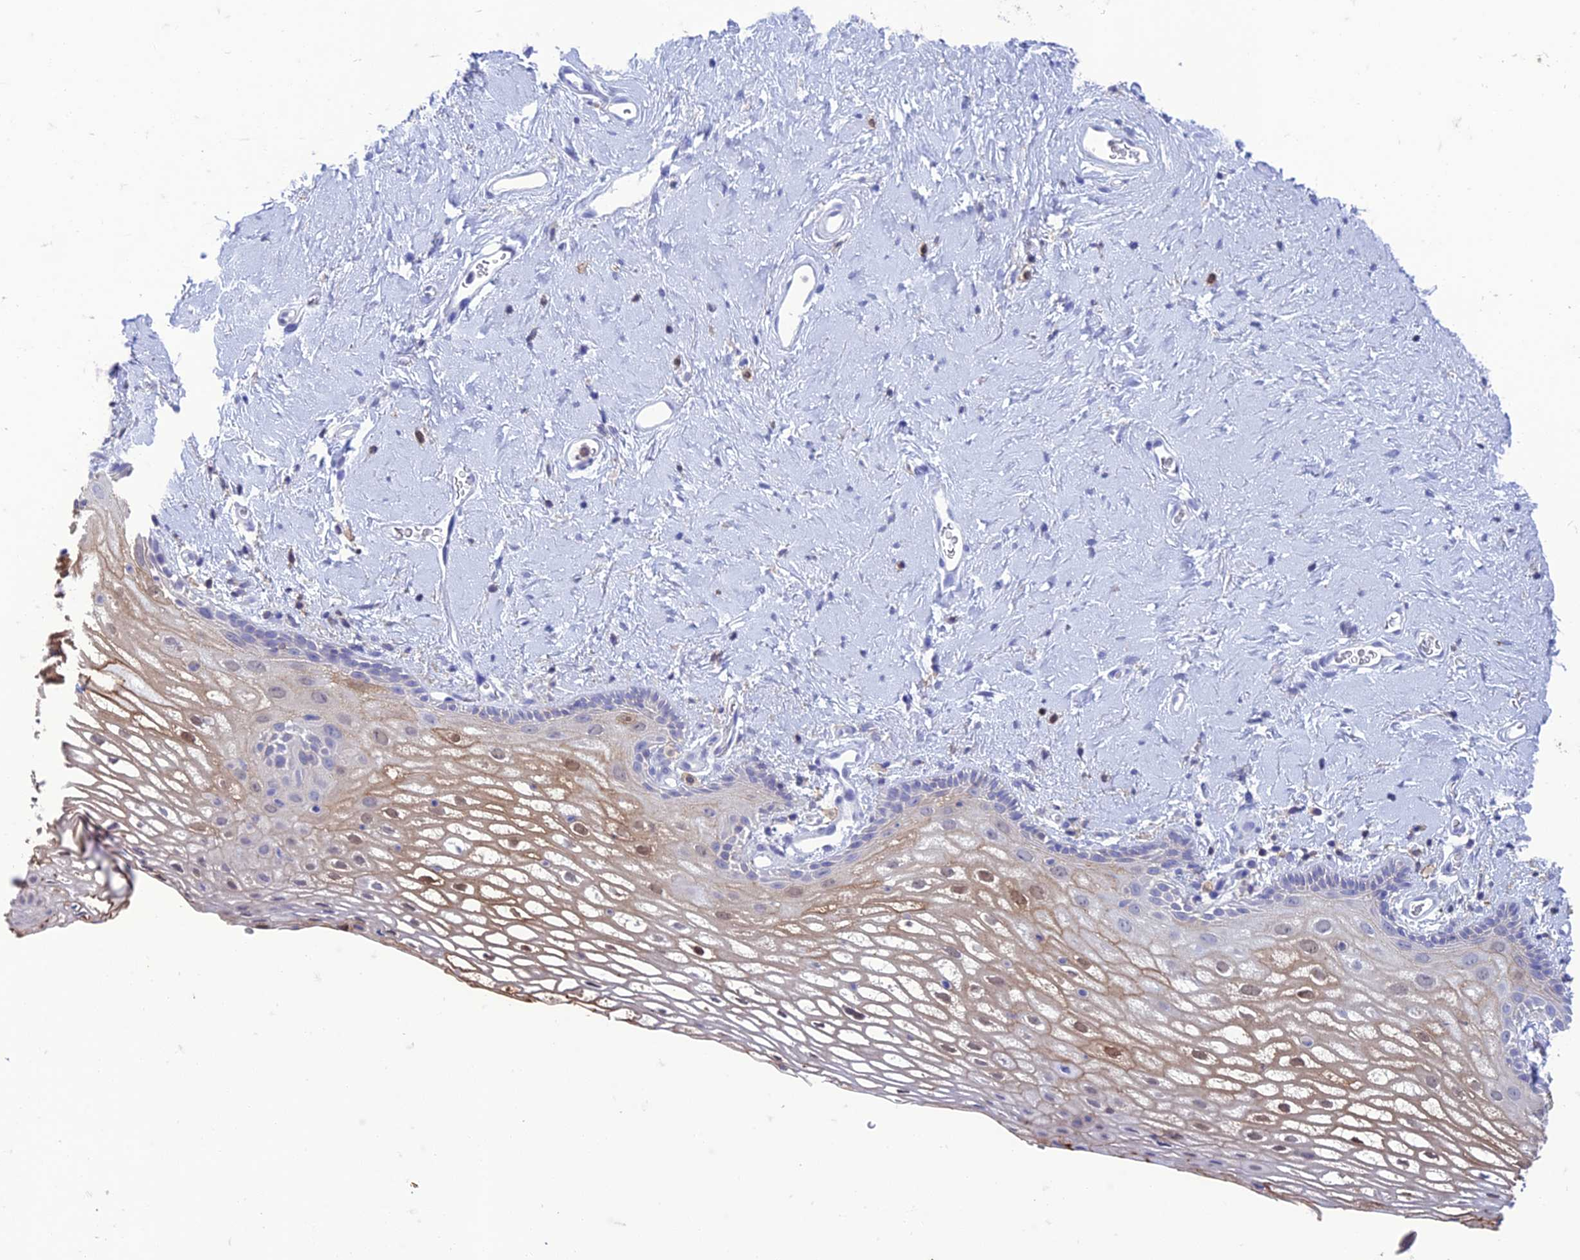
{"staining": {"intensity": "moderate", "quantity": "<25%", "location": "cytoplasmic/membranous,nuclear"}, "tissue": "vagina", "cell_type": "Squamous epithelial cells", "image_type": "normal", "snomed": [{"axis": "morphology", "description": "Normal tissue, NOS"}, {"axis": "morphology", "description": "Adenocarcinoma, NOS"}, {"axis": "topography", "description": "Rectum"}, {"axis": "topography", "description": "Vagina"}], "caption": "Vagina was stained to show a protein in brown. There is low levels of moderate cytoplasmic/membranous,nuclear staining in approximately <25% of squamous epithelial cells. The staining is performed using DAB brown chromogen to label protein expression. The nuclei are counter-stained blue using hematoxylin.", "gene": "FGF7", "patient": {"sex": "female", "age": 71}}